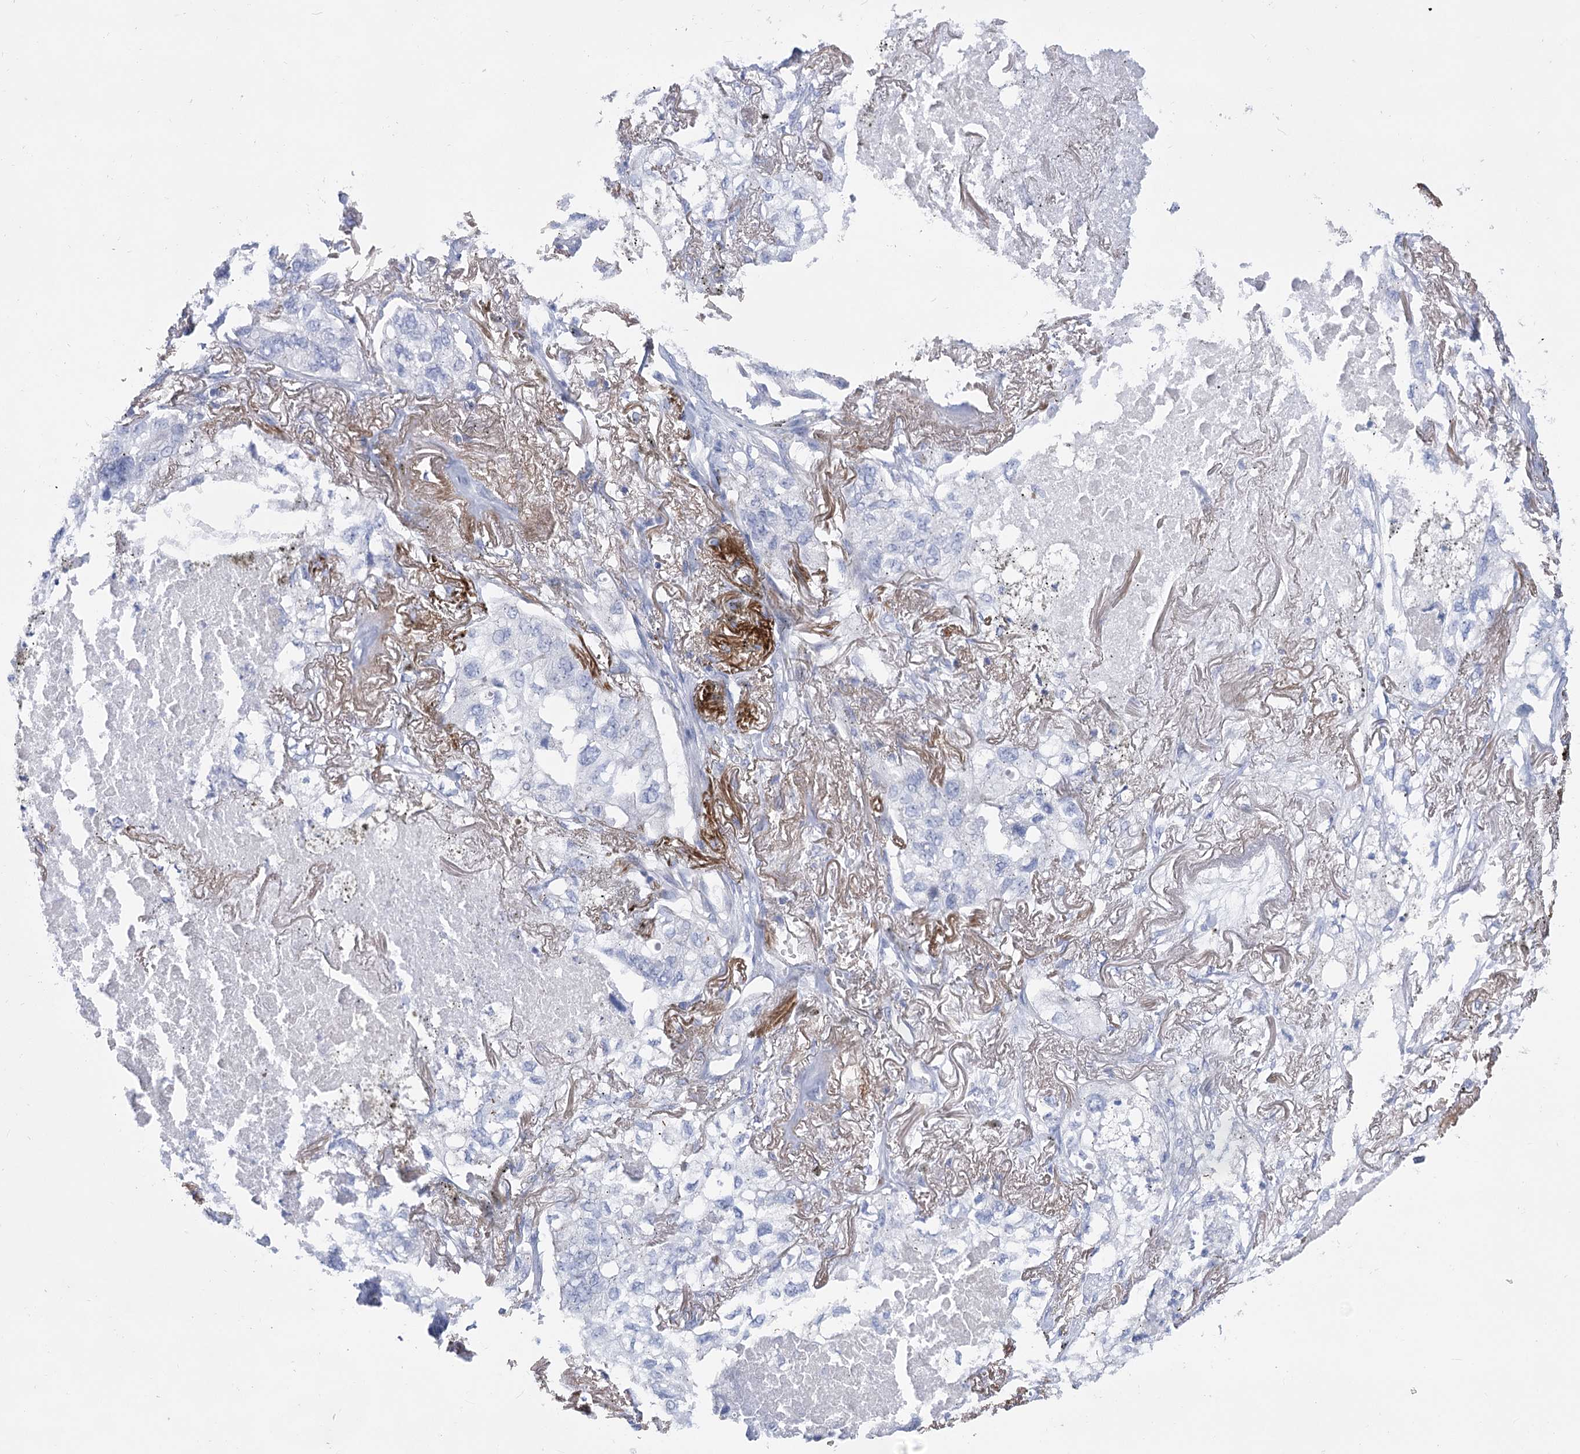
{"staining": {"intensity": "negative", "quantity": "none", "location": "none"}, "tissue": "lung cancer", "cell_type": "Tumor cells", "image_type": "cancer", "snomed": [{"axis": "morphology", "description": "Adenocarcinoma, NOS"}, {"axis": "topography", "description": "Lung"}], "caption": "Immunohistochemistry histopathology image of neoplastic tissue: human lung cancer stained with DAB shows no significant protein expression in tumor cells.", "gene": "PCDHA1", "patient": {"sex": "male", "age": 65}}